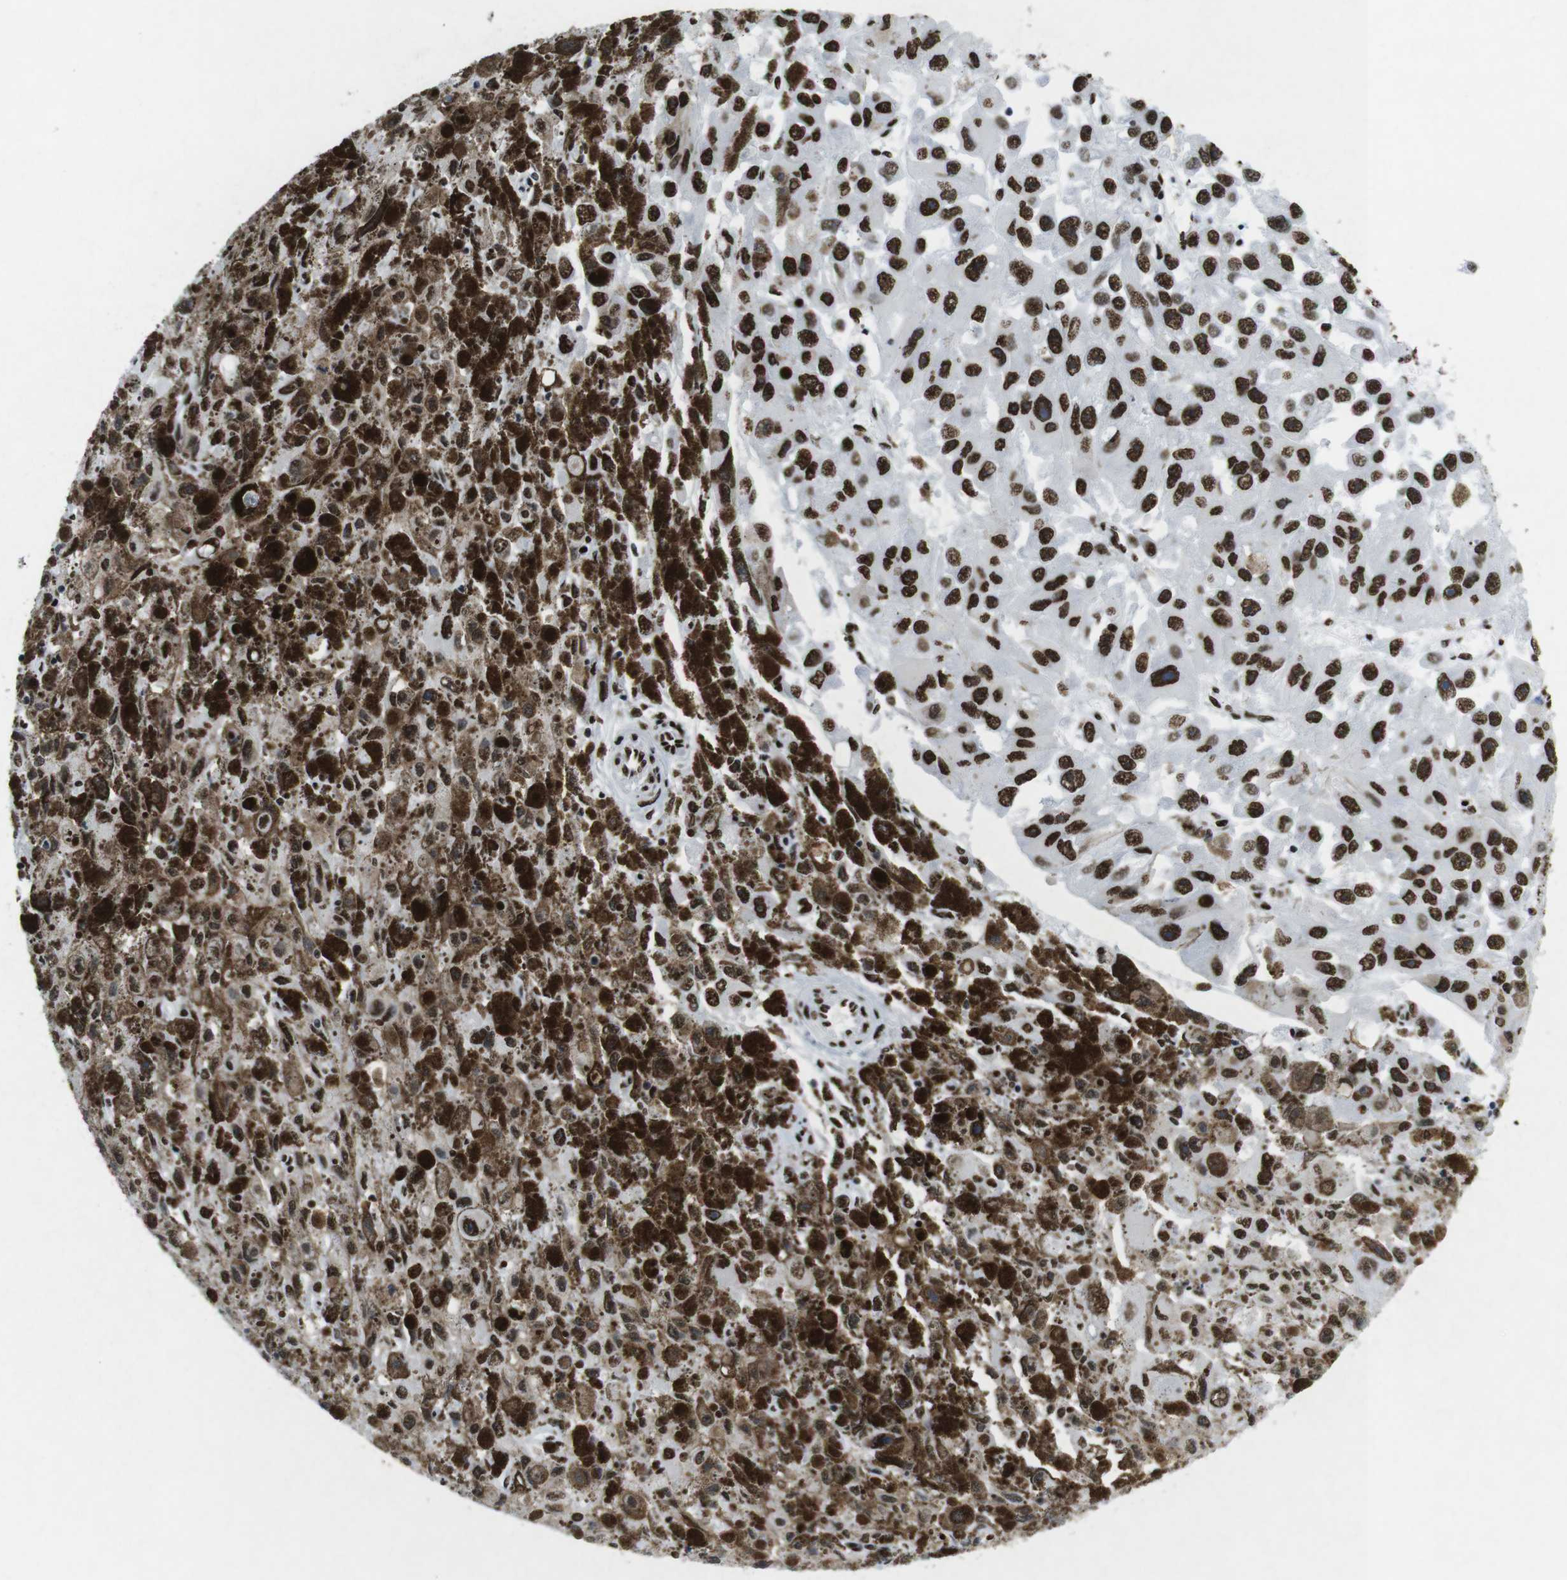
{"staining": {"intensity": "strong", "quantity": ">75%", "location": "nuclear"}, "tissue": "melanoma", "cell_type": "Tumor cells", "image_type": "cancer", "snomed": [{"axis": "morphology", "description": "Malignant melanoma, NOS"}, {"axis": "topography", "description": "Skin"}], "caption": "Immunohistochemical staining of human malignant melanoma displays strong nuclear protein staining in about >75% of tumor cells.", "gene": "CITED2", "patient": {"sex": "female", "age": 104}}